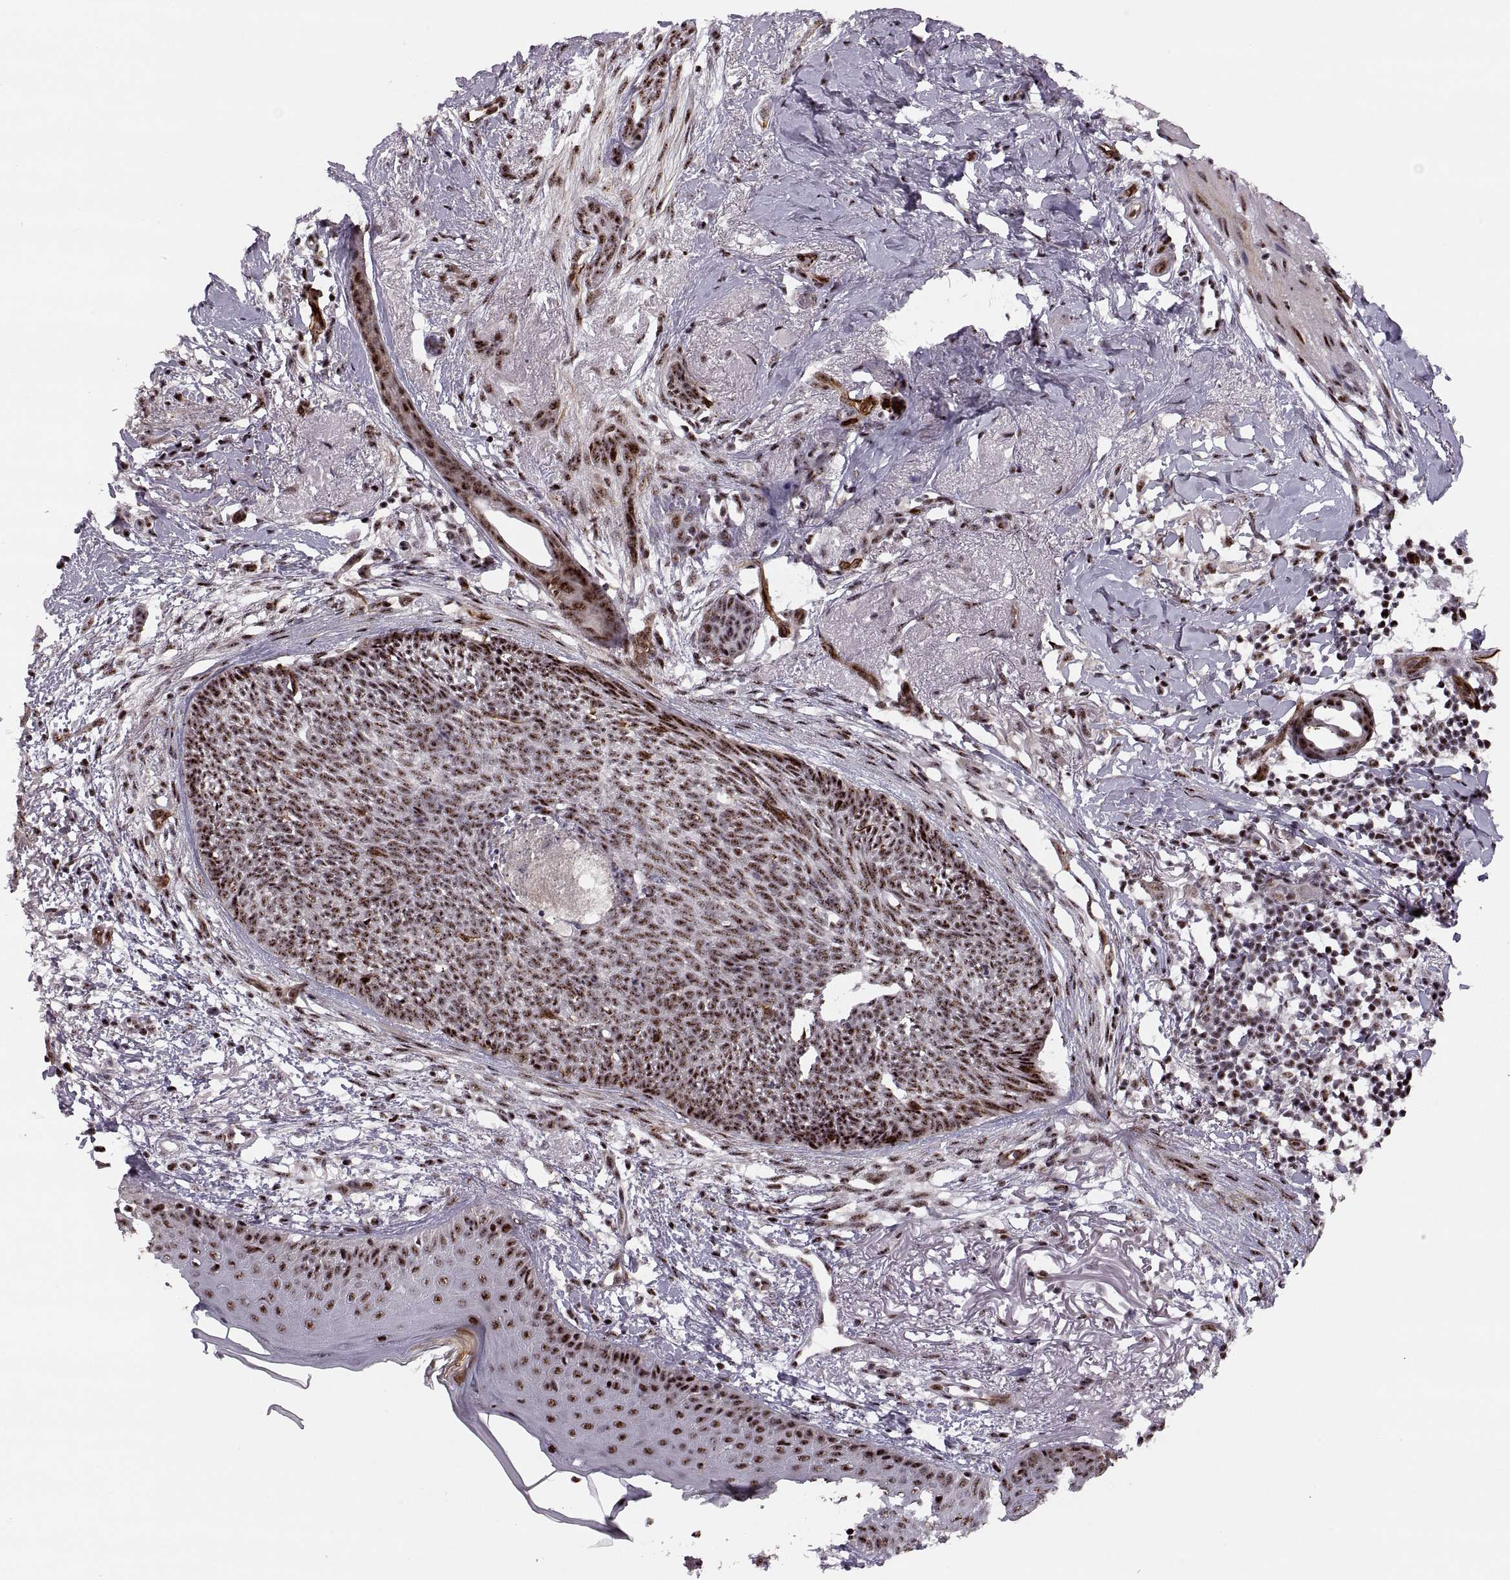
{"staining": {"intensity": "strong", "quantity": ">75%", "location": "nuclear"}, "tissue": "skin cancer", "cell_type": "Tumor cells", "image_type": "cancer", "snomed": [{"axis": "morphology", "description": "Normal tissue, NOS"}, {"axis": "morphology", "description": "Basal cell carcinoma"}, {"axis": "topography", "description": "Skin"}], "caption": "Brown immunohistochemical staining in human skin cancer (basal cell carcinoma) shows strong nuclear expression in approximately >75% of tumor cells.", "gene": "ZCCHC17", "patient": {"sex": "male", "age": 84}}